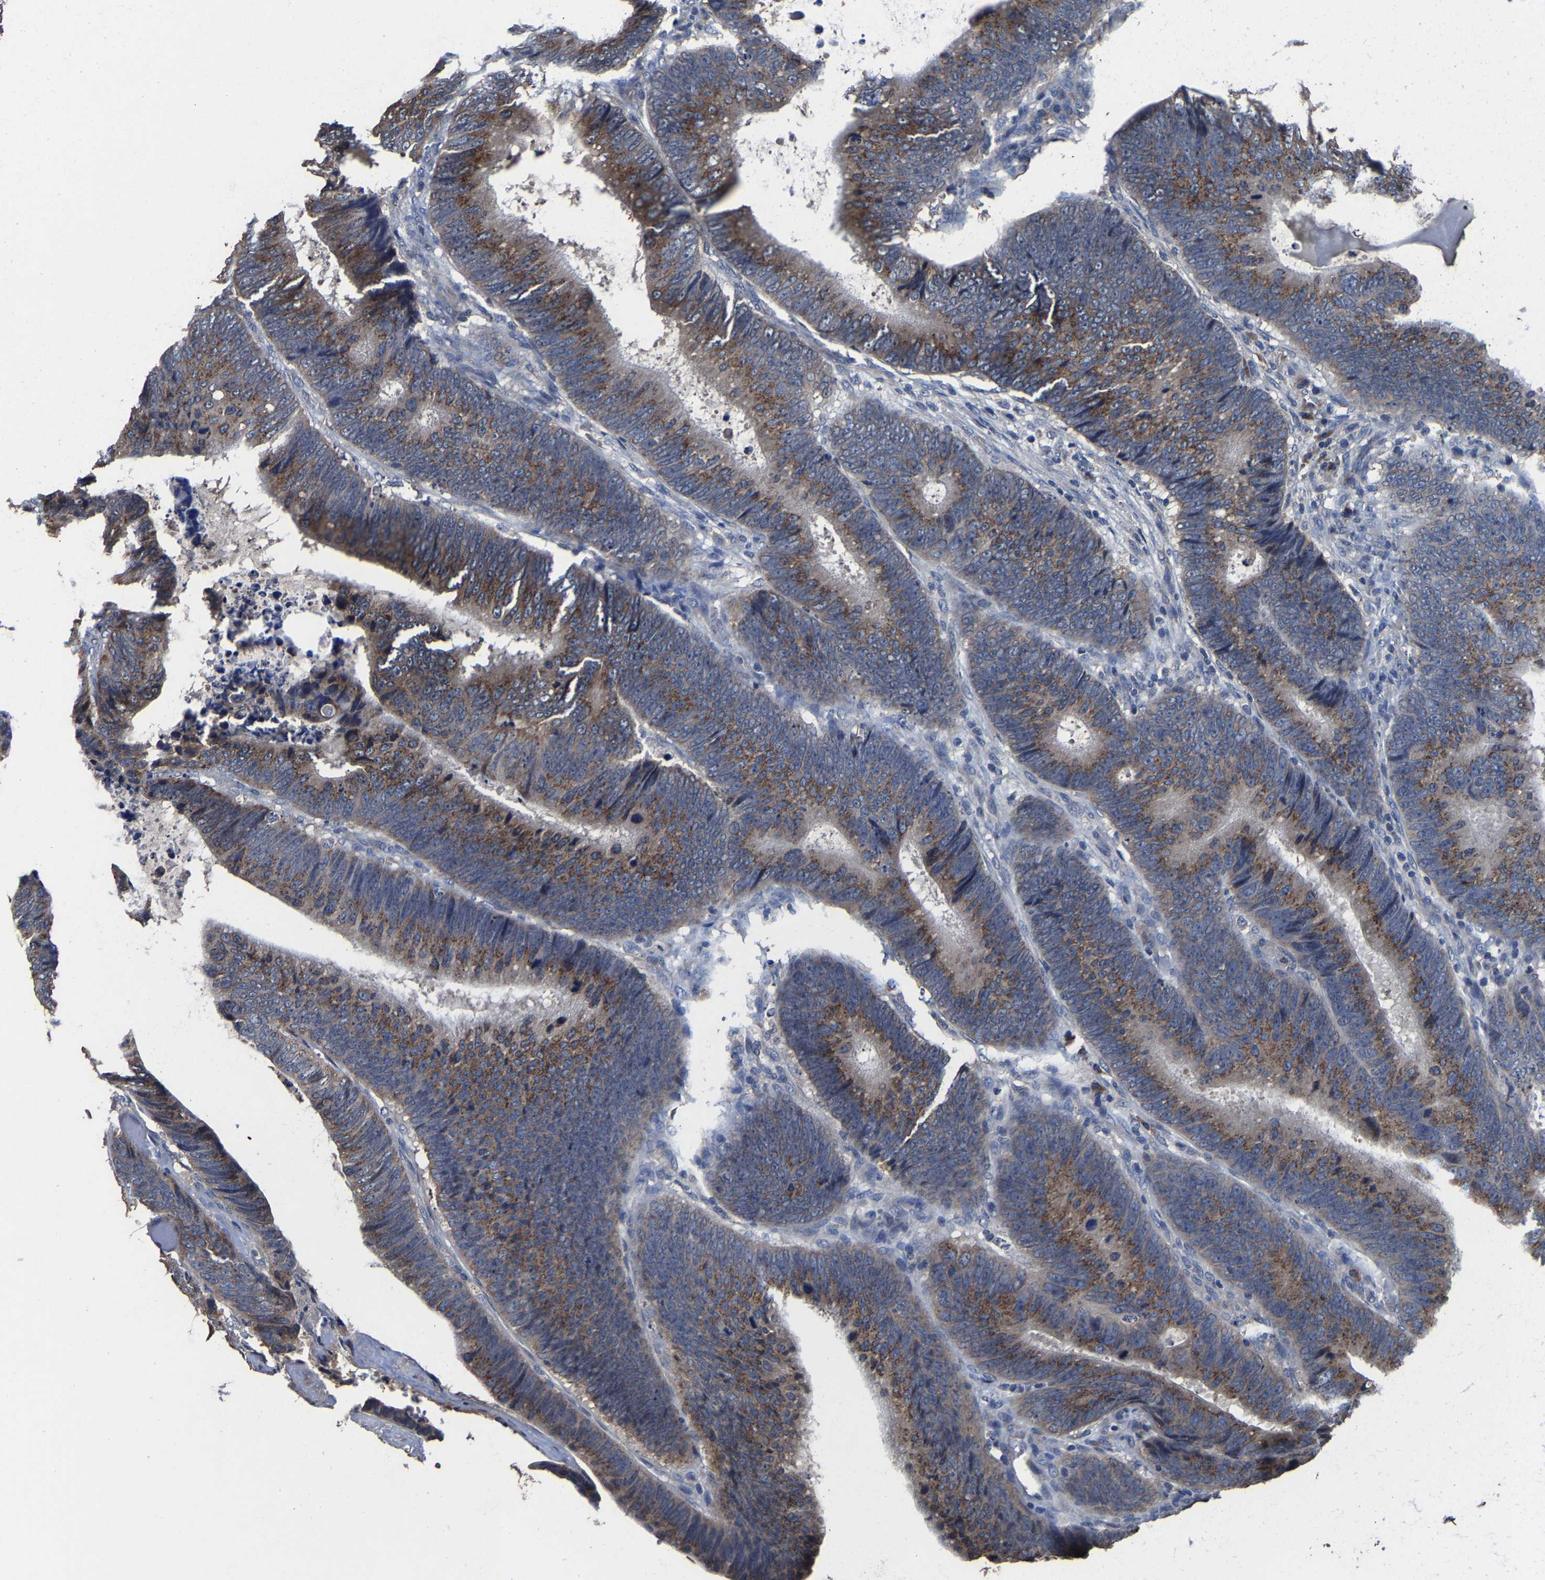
{"staining": {"intensity": "moderate", "quantity": ">75%", "location": "cytoplasmic/membranous"}, "tissue": "colorectal cancer", "cell_type": "Tumor cells", "image_type": "cancer", "snomed": [{"axis": "morphology", "description": "Adenocarcinoma, NOS"}, {"axis": "topography", "description": "Colon"}], "caption": "About >75% of tumor cells in colorectal cancer reveal moderate cytoplasmic/membranous protein staining as visualized by brown immunohistochemical staining.", "gene": "EBAG9", "patient": {"sex": "male", "age": 56}}